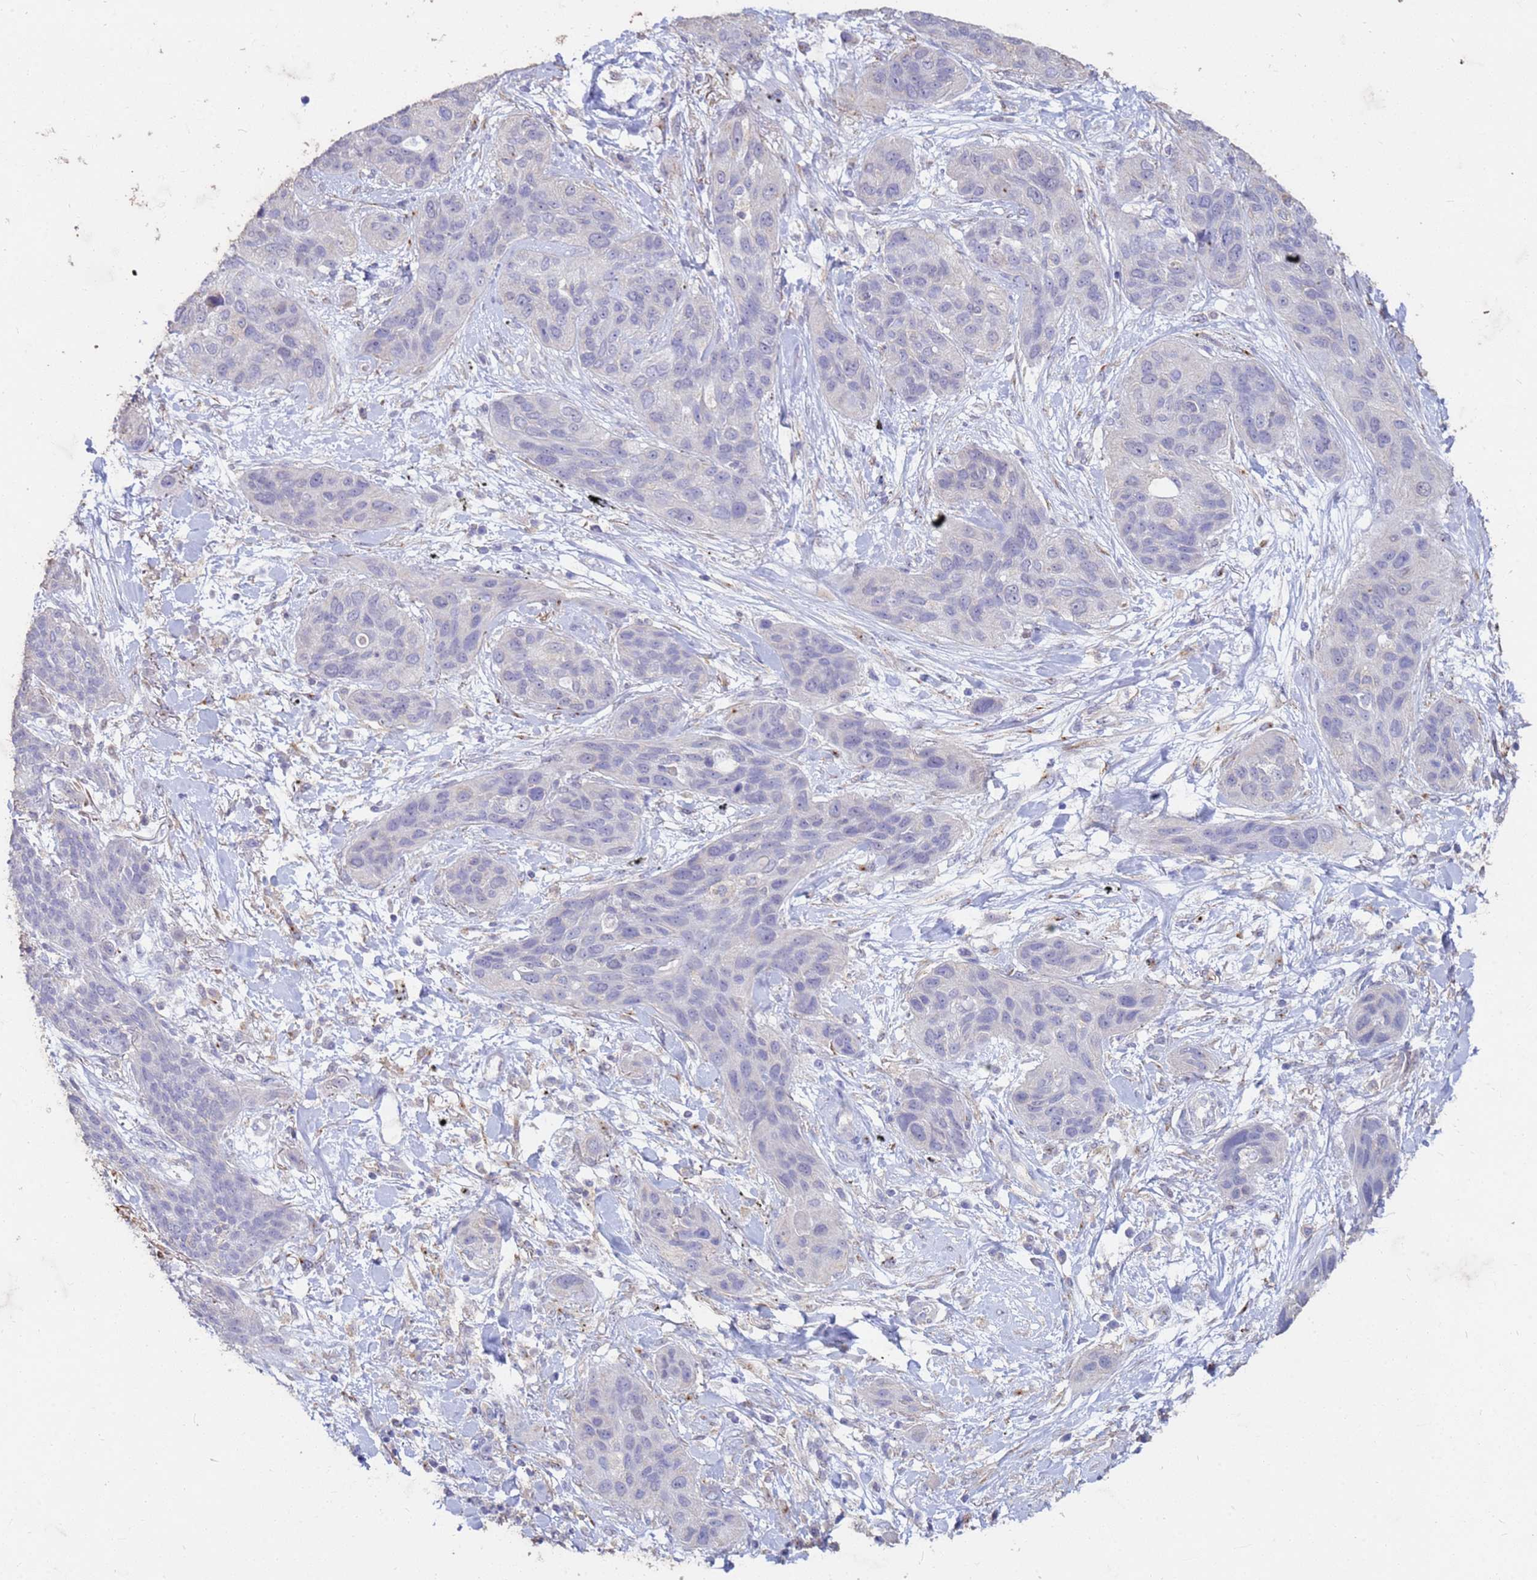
{"staining": {"intensity": "negative", "quantity": "none", "location": "none"}, "tissue": "lung cancer", "cell_type": "Tumor cells", "image_type": "cancer", "snomed": [{"axis": "morphology", "description": "Squamous cell carcinoma, NOS"}, {"axis": "topography", "description": "Lung"}], "caption": "Immunohistochemistry (IHC) micrograph of human lung cancer stained for a protein (brown), which demonstrates no staining in tumor cells.", "gene": "SLC25A15", "patient": {"sex": "female", "age": 70}}